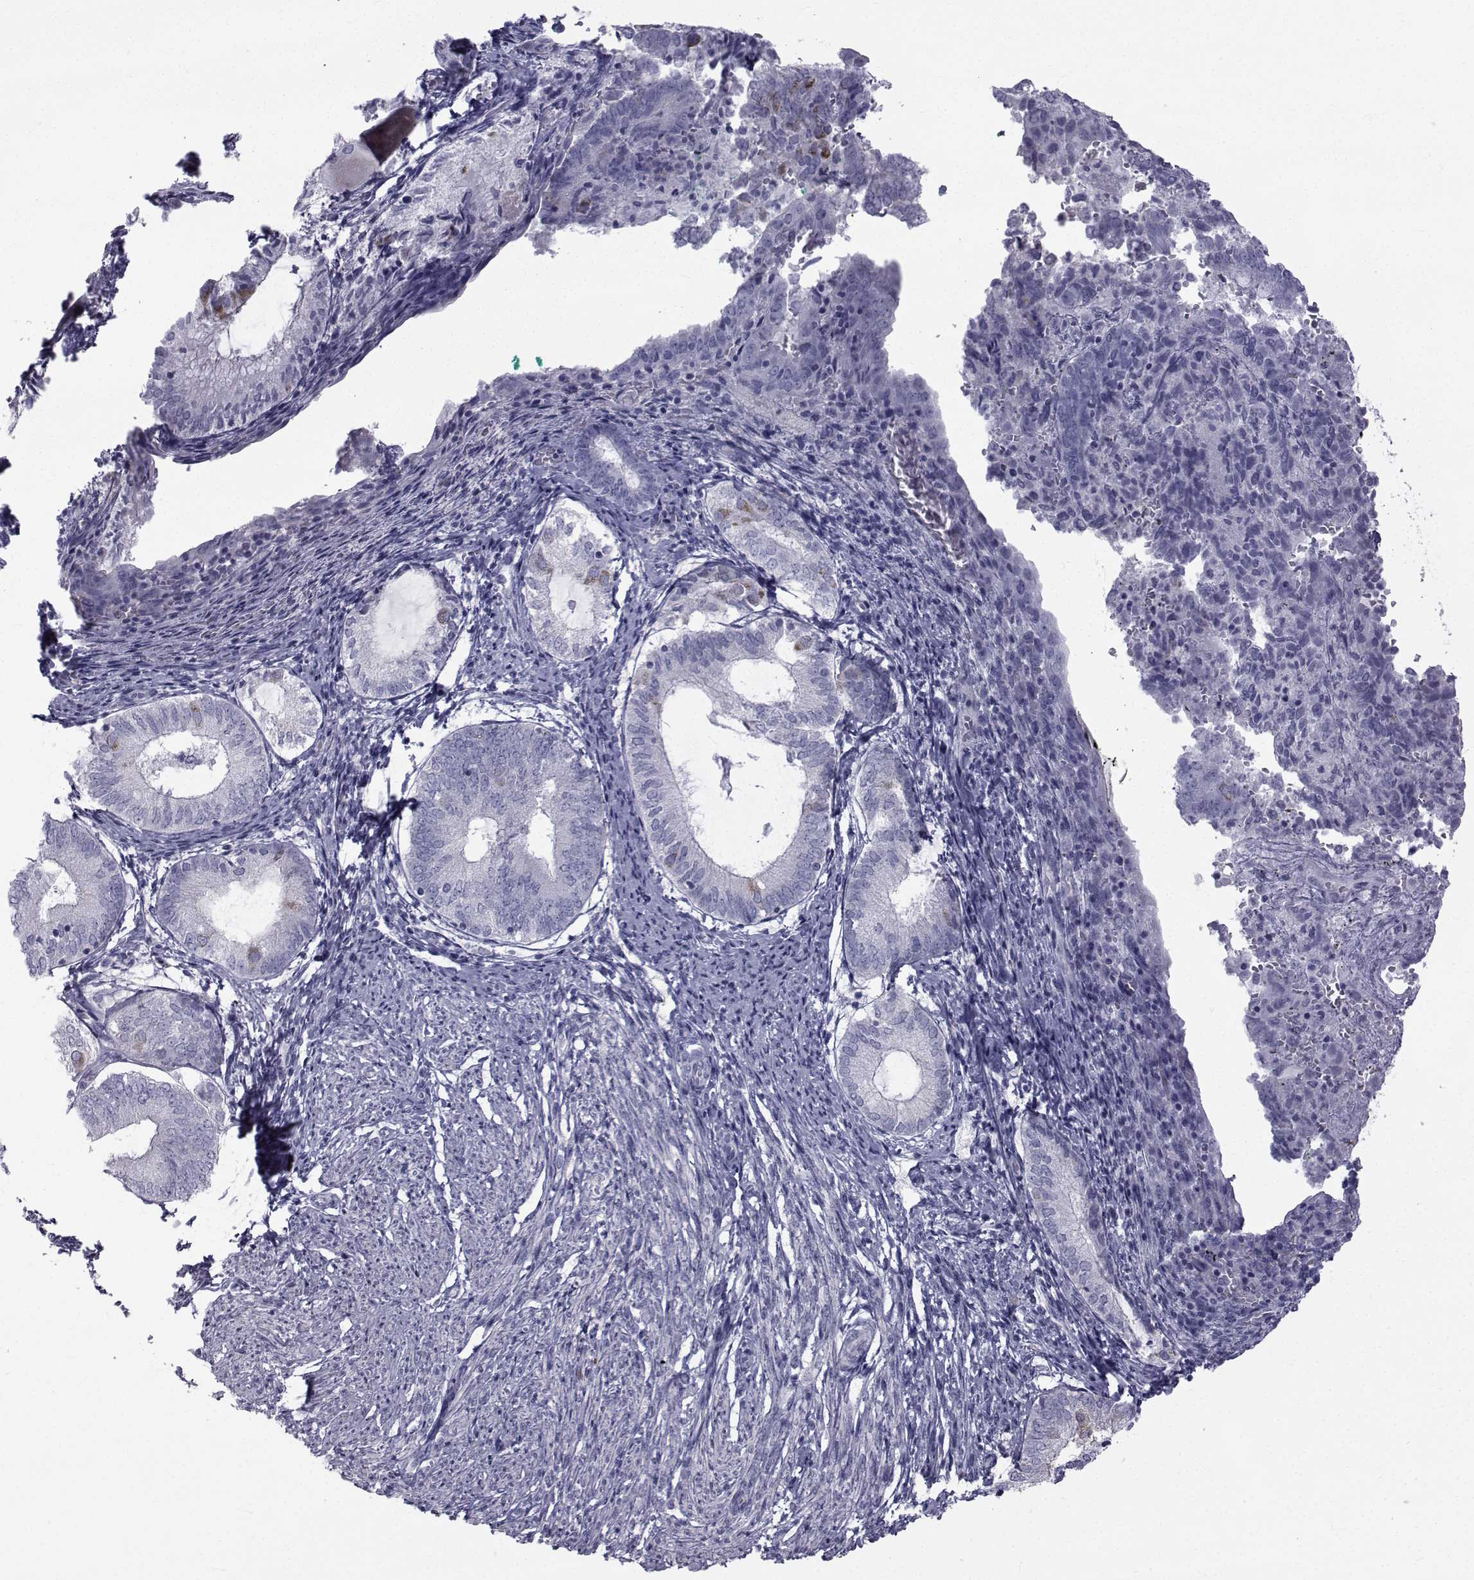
{"staining": {"intensity": "negative", "quantity": "none", "location": "none"}, "tissue": "endometrium", "cell_type": "Cells in endometrial stroma", "image_type": "normal", "snomed": [{"axis": "morphology", "description": "Normal tissue, NOS"}, {"axis": "topography", "description": "Endometrium"}], "caption": "Immunohistochemical staining of unremarkable human endometrium reveals no significant expression in cells in endometrial stroma.", "gene": "FDXR", "patient": {"sex": "female", "age": 50}}